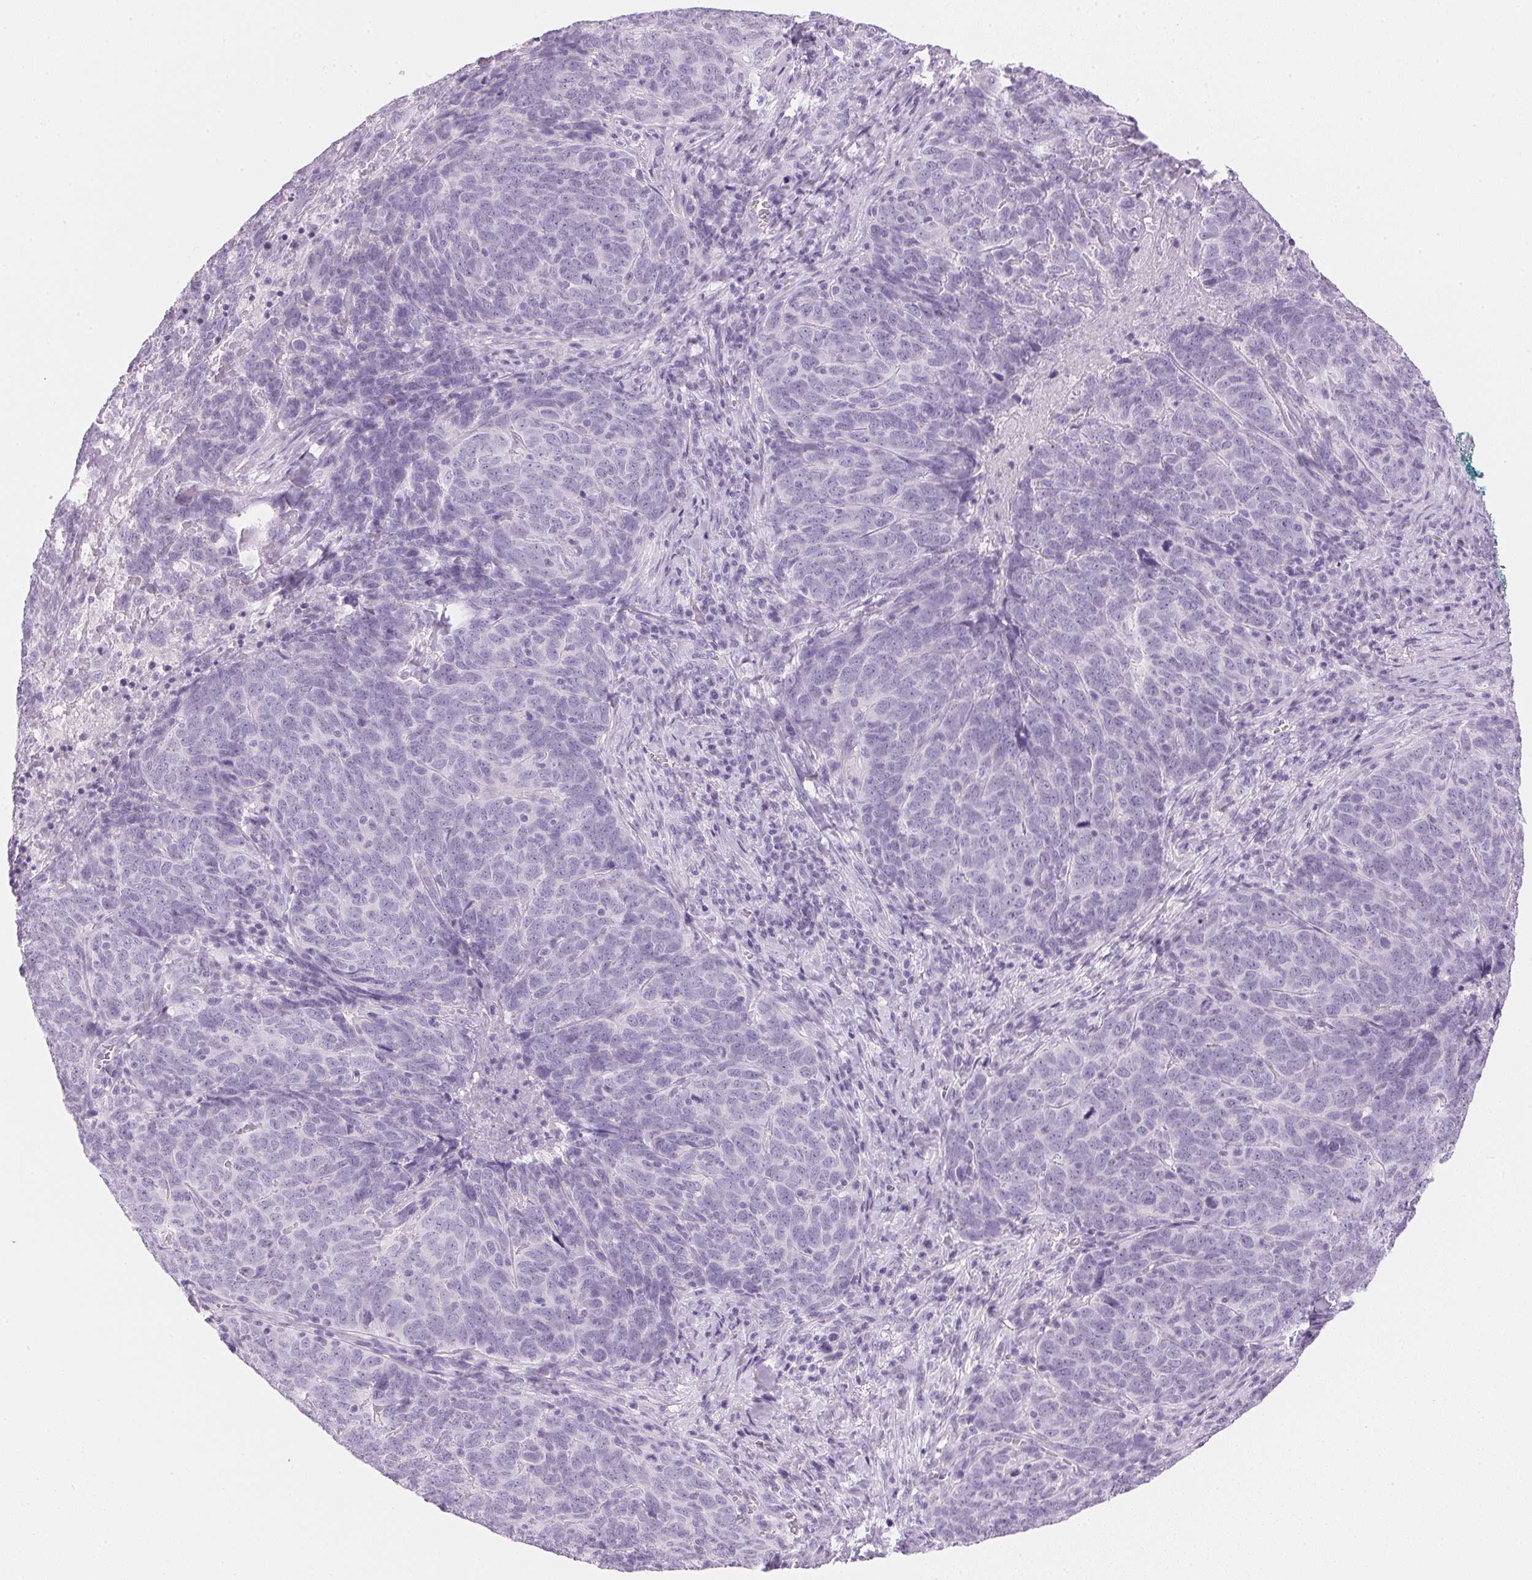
{"staining": {"intensity": "negative", "quantity": "none", "location": "none"}, "tissue": "skin cancer", "cell_type": "Tumor cells", "image_type": "cancer", "snomed": [{"axis": "morphology", "description": "Squamous cell carcinoma, NOS"}, {"axis": "topography", "description": "Skin"}, {"axis": "topography", "description": "Anal"}], "caption": "Immunohistochemistry histopathology image of squamous cell carcinoma (skin) stained for a protein (brown), which exhibits no positivity in tumor cells.", "gene": "IGFBP1", "patient": {"sex": "female", "age": 51}}